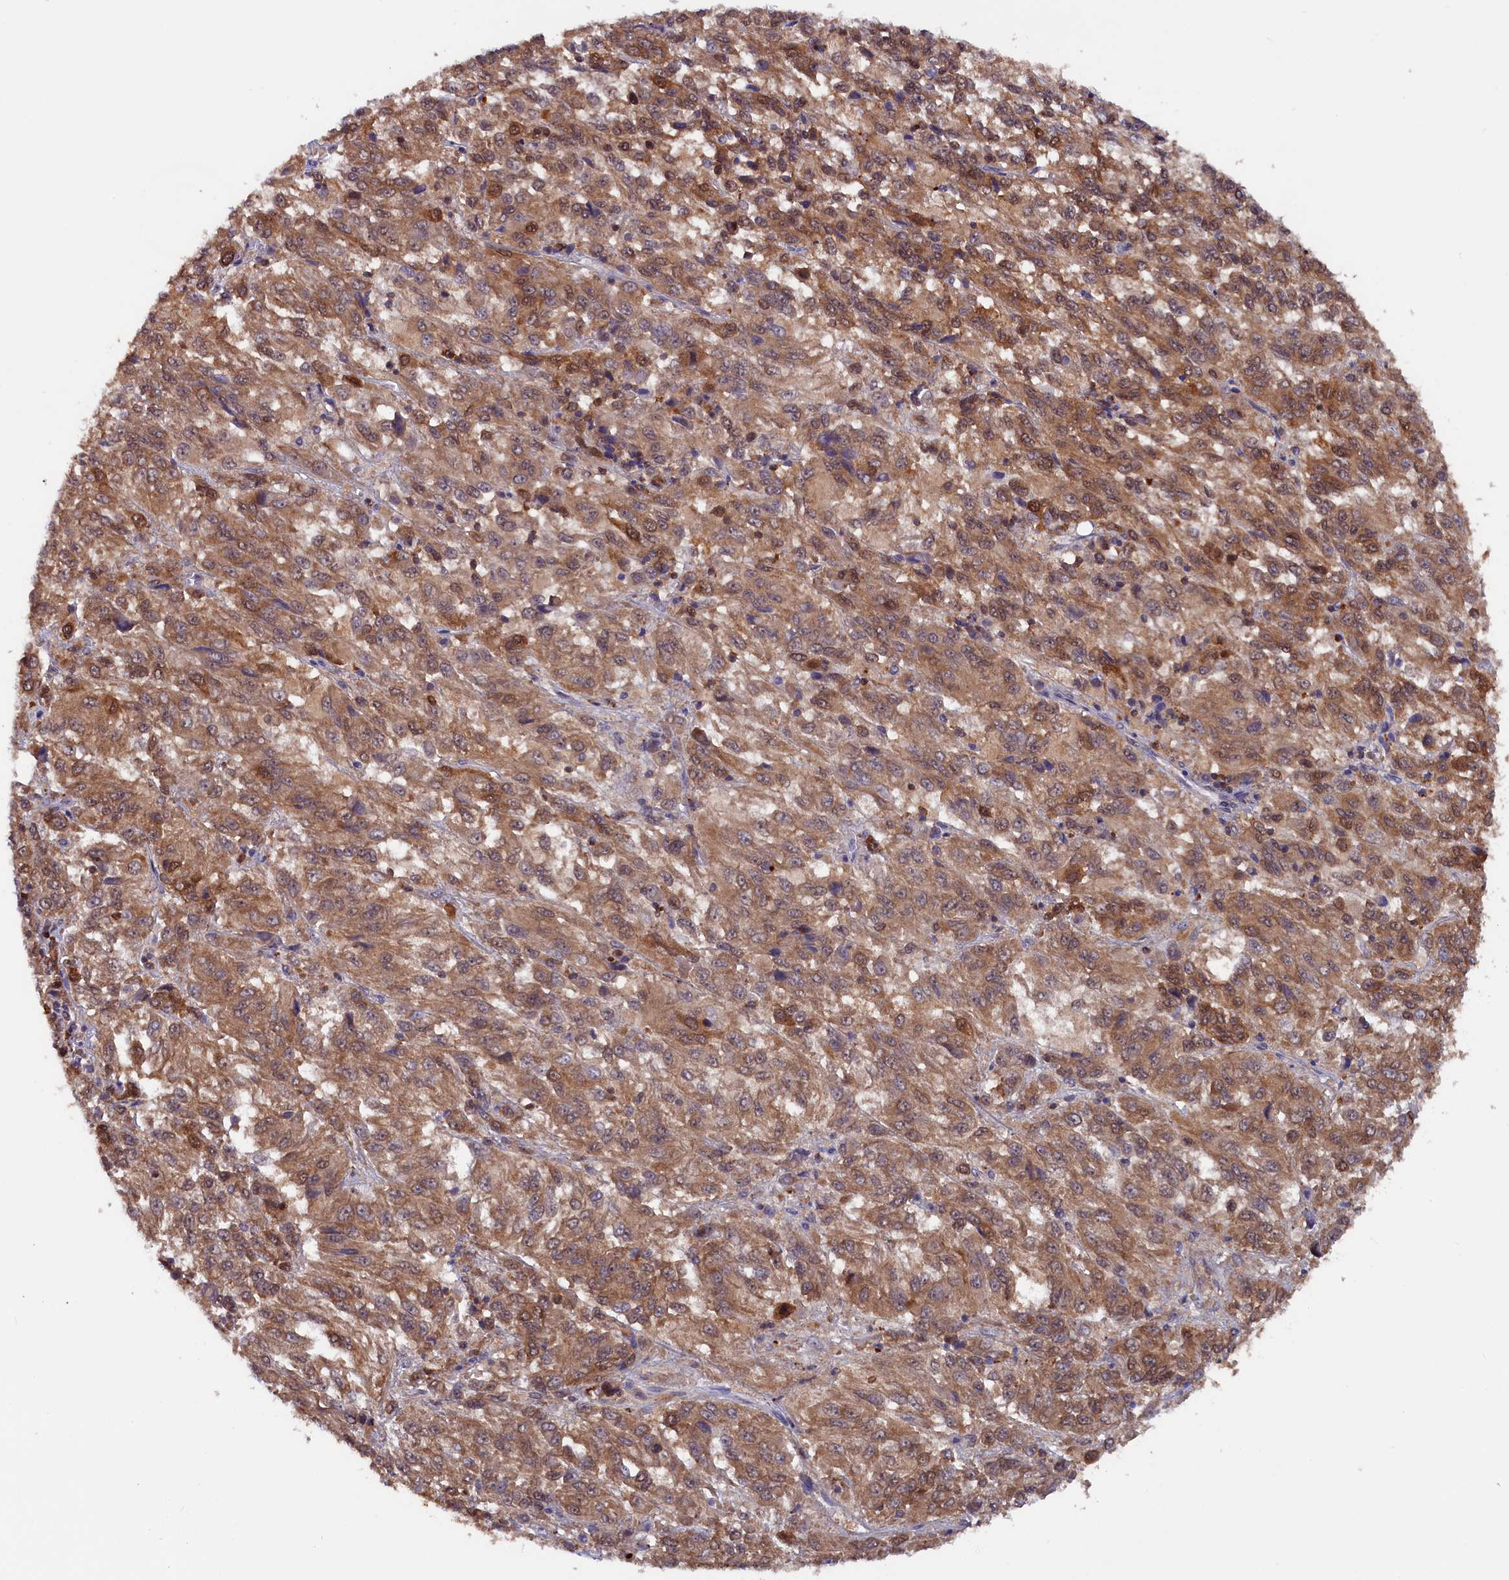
{"staining": {"intensity": "moderate", "quantity": ">75%", "location": "cytoplasmic/membranous,nuclear"}, "tissue": "melanoma", "cell_type": "Tumor cells", "image_type": "cancer", "snomed": [{"axis": "morphology", "description": "Malignant melanoma, Metastatic site"}, {"axis": "topography", "description": "Lung"}], "caption": "Human malignant melanoma (metastatic site) stained with a protein marker reveals moderate staining in tumor cells.", "gene": "JPT2", "patient": {"sex": "male", "age": 64}}